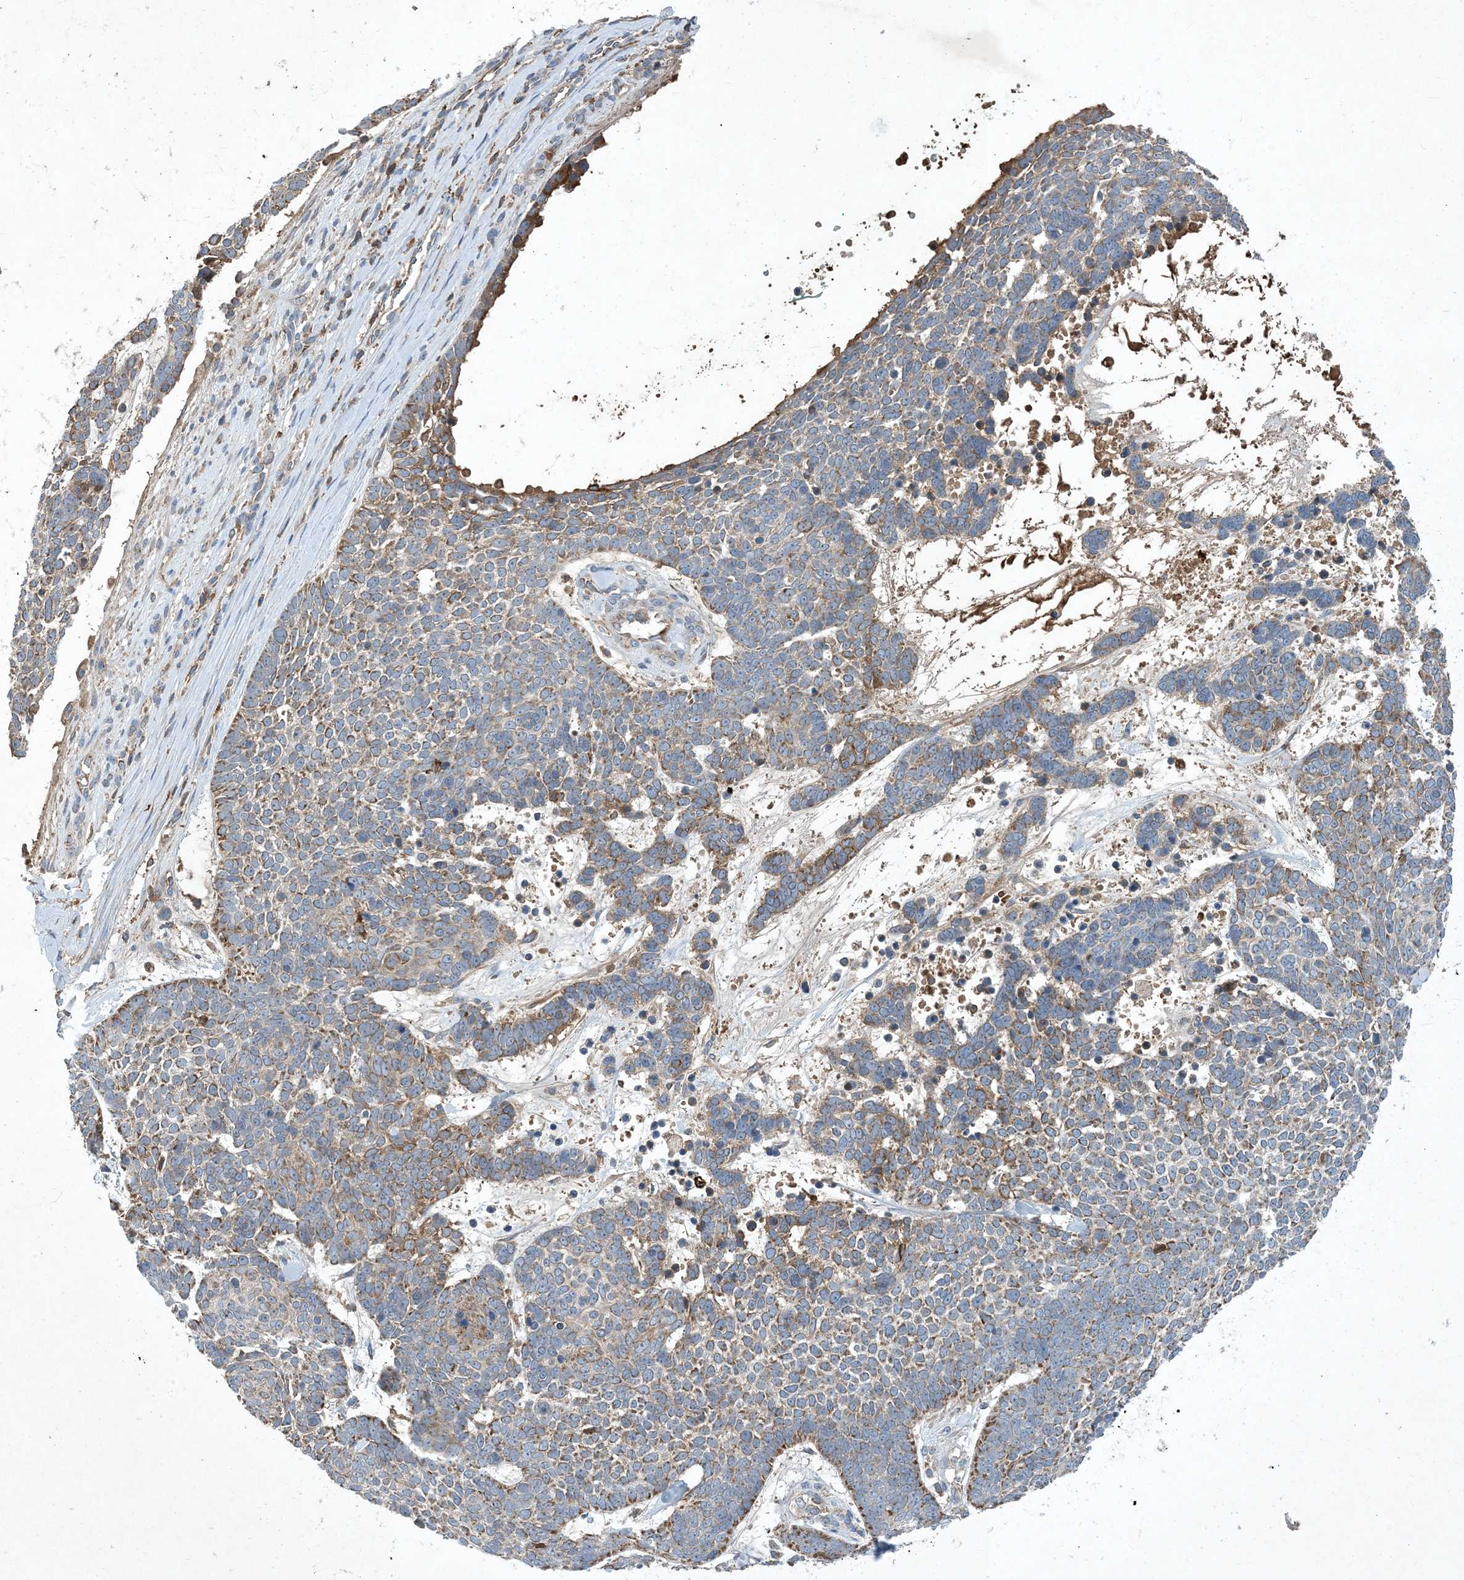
{"staining": {"intensity": "moderate", "quantity": "25%-75%", "location": "cytoplasmic/membranous"}, "tissue": "skin cancer", "cell_type": "Tumor cells", "image_type": "cancer", "snomed": [{"axis": "morphology", "description": "Basal cell carcinoma"}, {"axis": "topography", "description": "Skin"}], "caption": "Protein staining of basal cell carcinoma (skin) tissue shows moderate cytoplasmic/membranous positivity in about 25%-75% of tumor cells. Using DAB (brown) and hematoxylin (blue) stains, captured at high magnification using brightfield microscopy.", "gene": "STK19", "patient": {"sex": "female", "age": 81}}